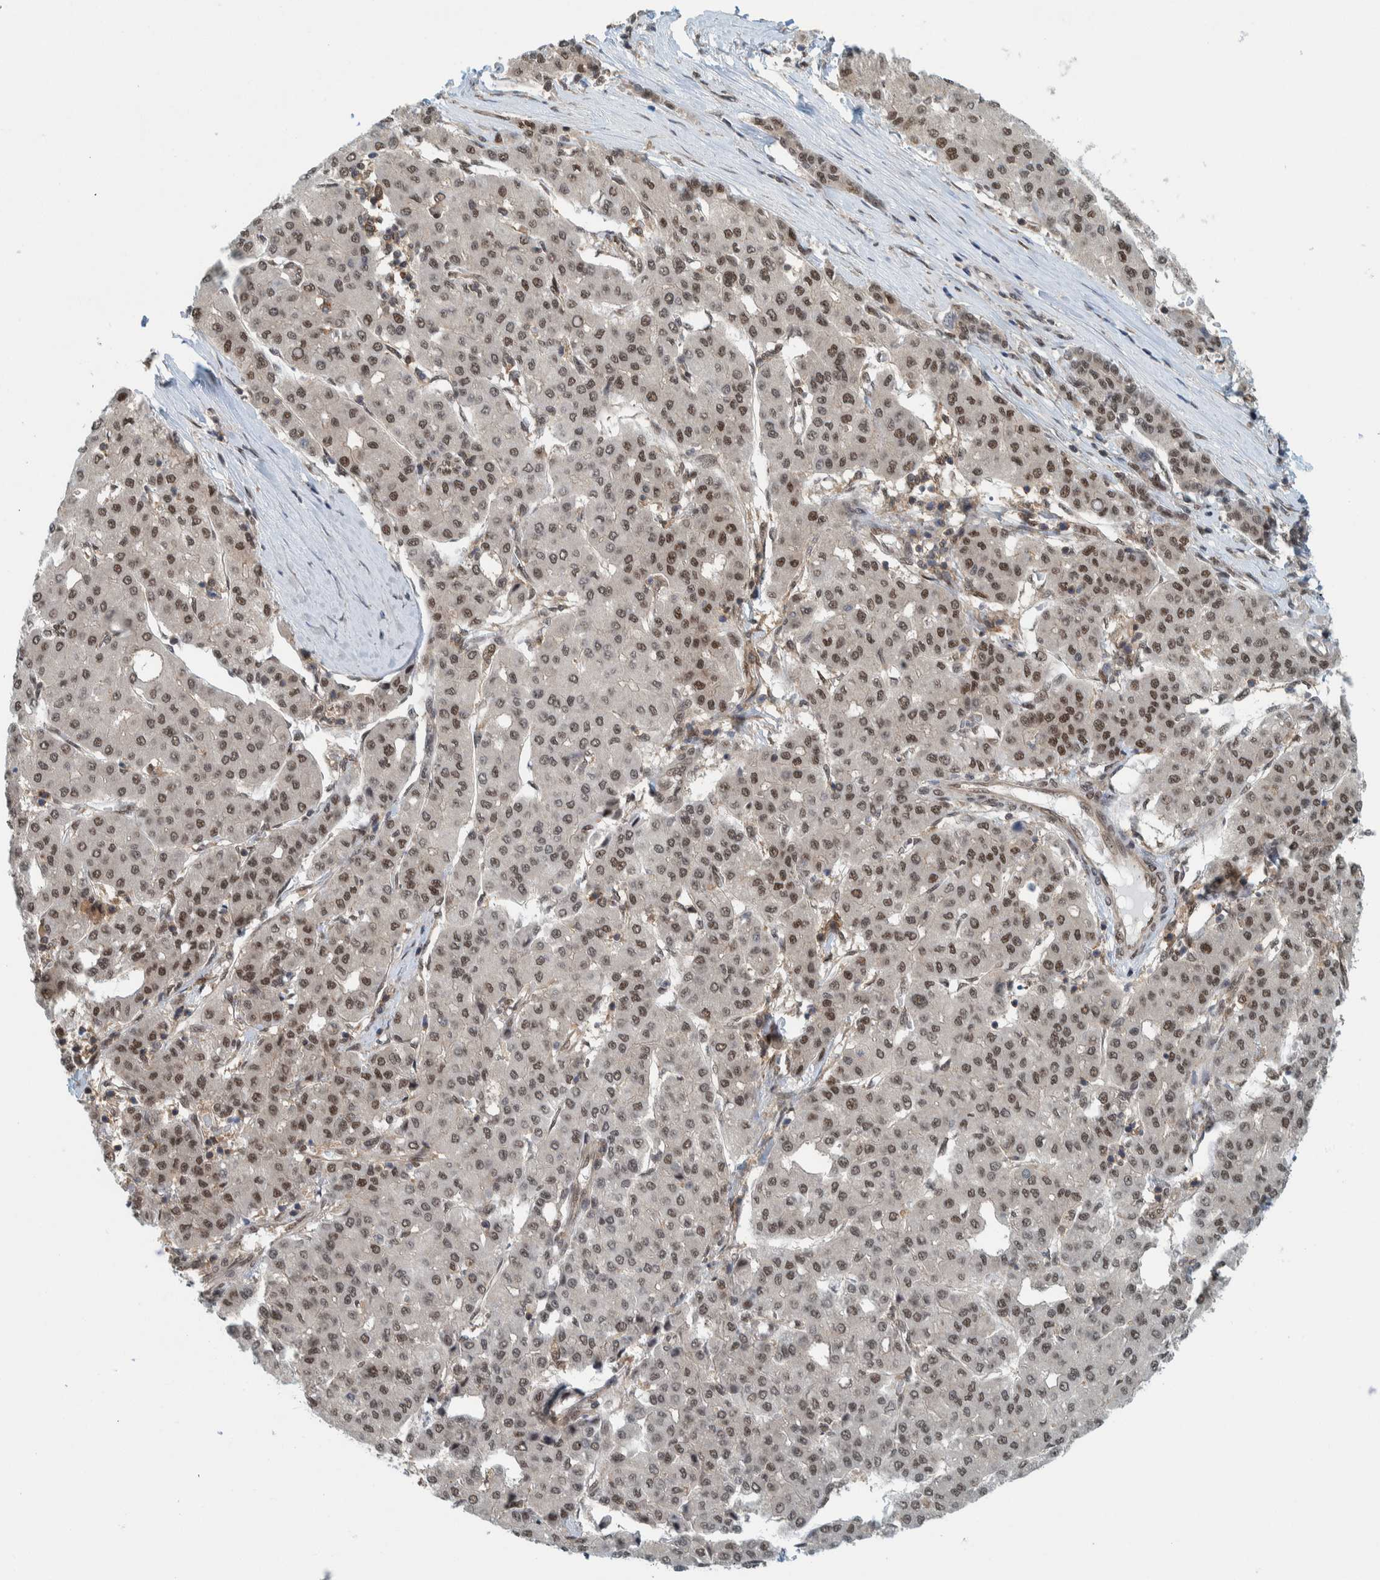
{"staining": {"intensity": "weak", "quantity": ">75%", "location": "nuclear"}, "tissue": "liver cancer", "cell_type": "Tumor cells", "image_type": "cancer", "snomed": [{"axis": "morphology", "description": "Carcinoma, Hepatocellular, NOS"}, {"axis": "topography", "description": "Liver"}], "caption": "Weak nuclear staining for a protein is appreciated in about >75% of tumor cells of hepatocellular carcinoma (liver) using immunohistochemistry.", "gene": "COPS3", "patient": {"sex": "male", "age": 65}}